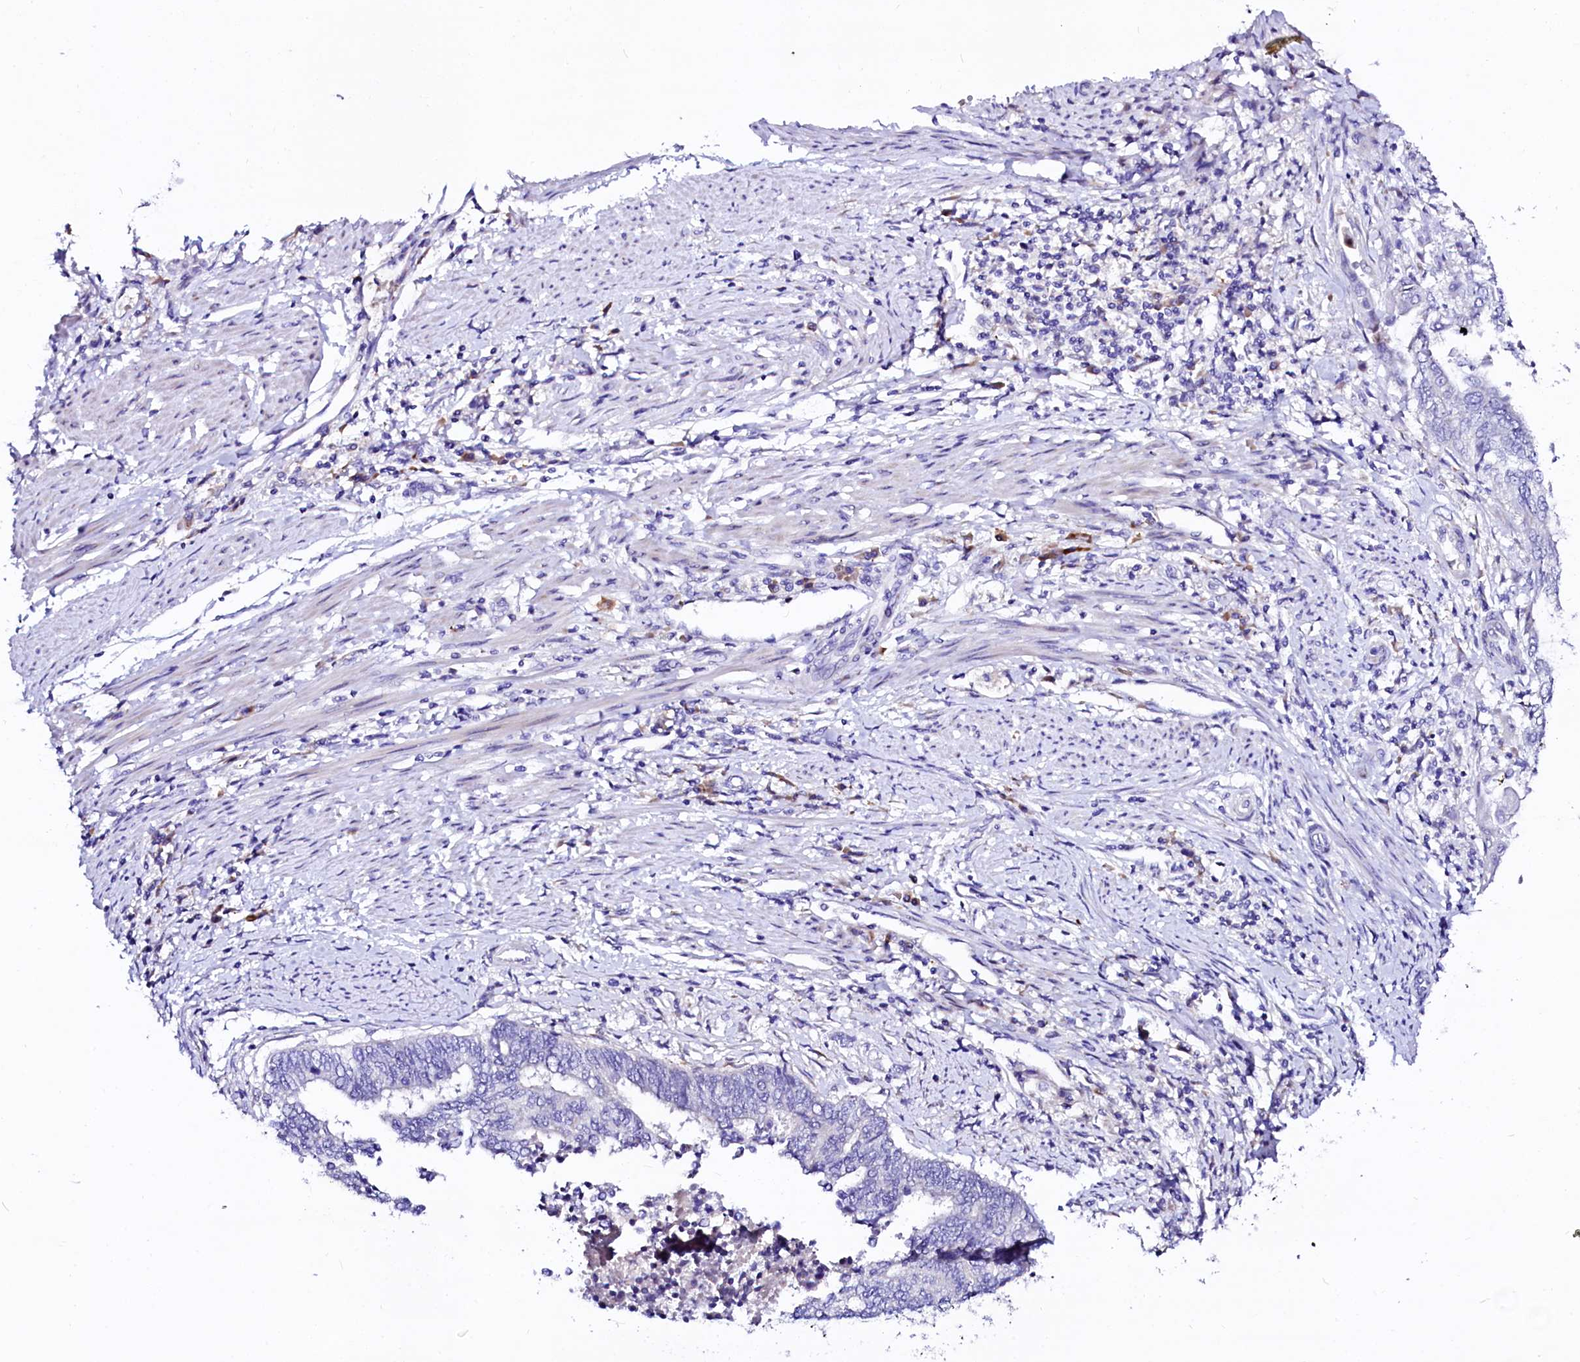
{"staining": {"intensity": "negative", "quantity": "none", "location": "none"}, "tissue": "endometrial cancer", "cell_type": "Tumor cells", "image_type": "cancer", "snomed": [{"axis": "morphology", "description": "Adenocarcinoma, NOS"}, {"axis": "topography", "description": "Uterus"}, {"axis": "topography", "description": "Endometrium"}], "caption": "Immunohistochemistry image of neoplastic tissue: endometrial adenocarcinoma stained with DAB (3,3'-diaminobenzidine) reveals no significant protein staining in tumor cells.", "gene": "BTBD16", "patient": {"sex": "female", "age": 70}}